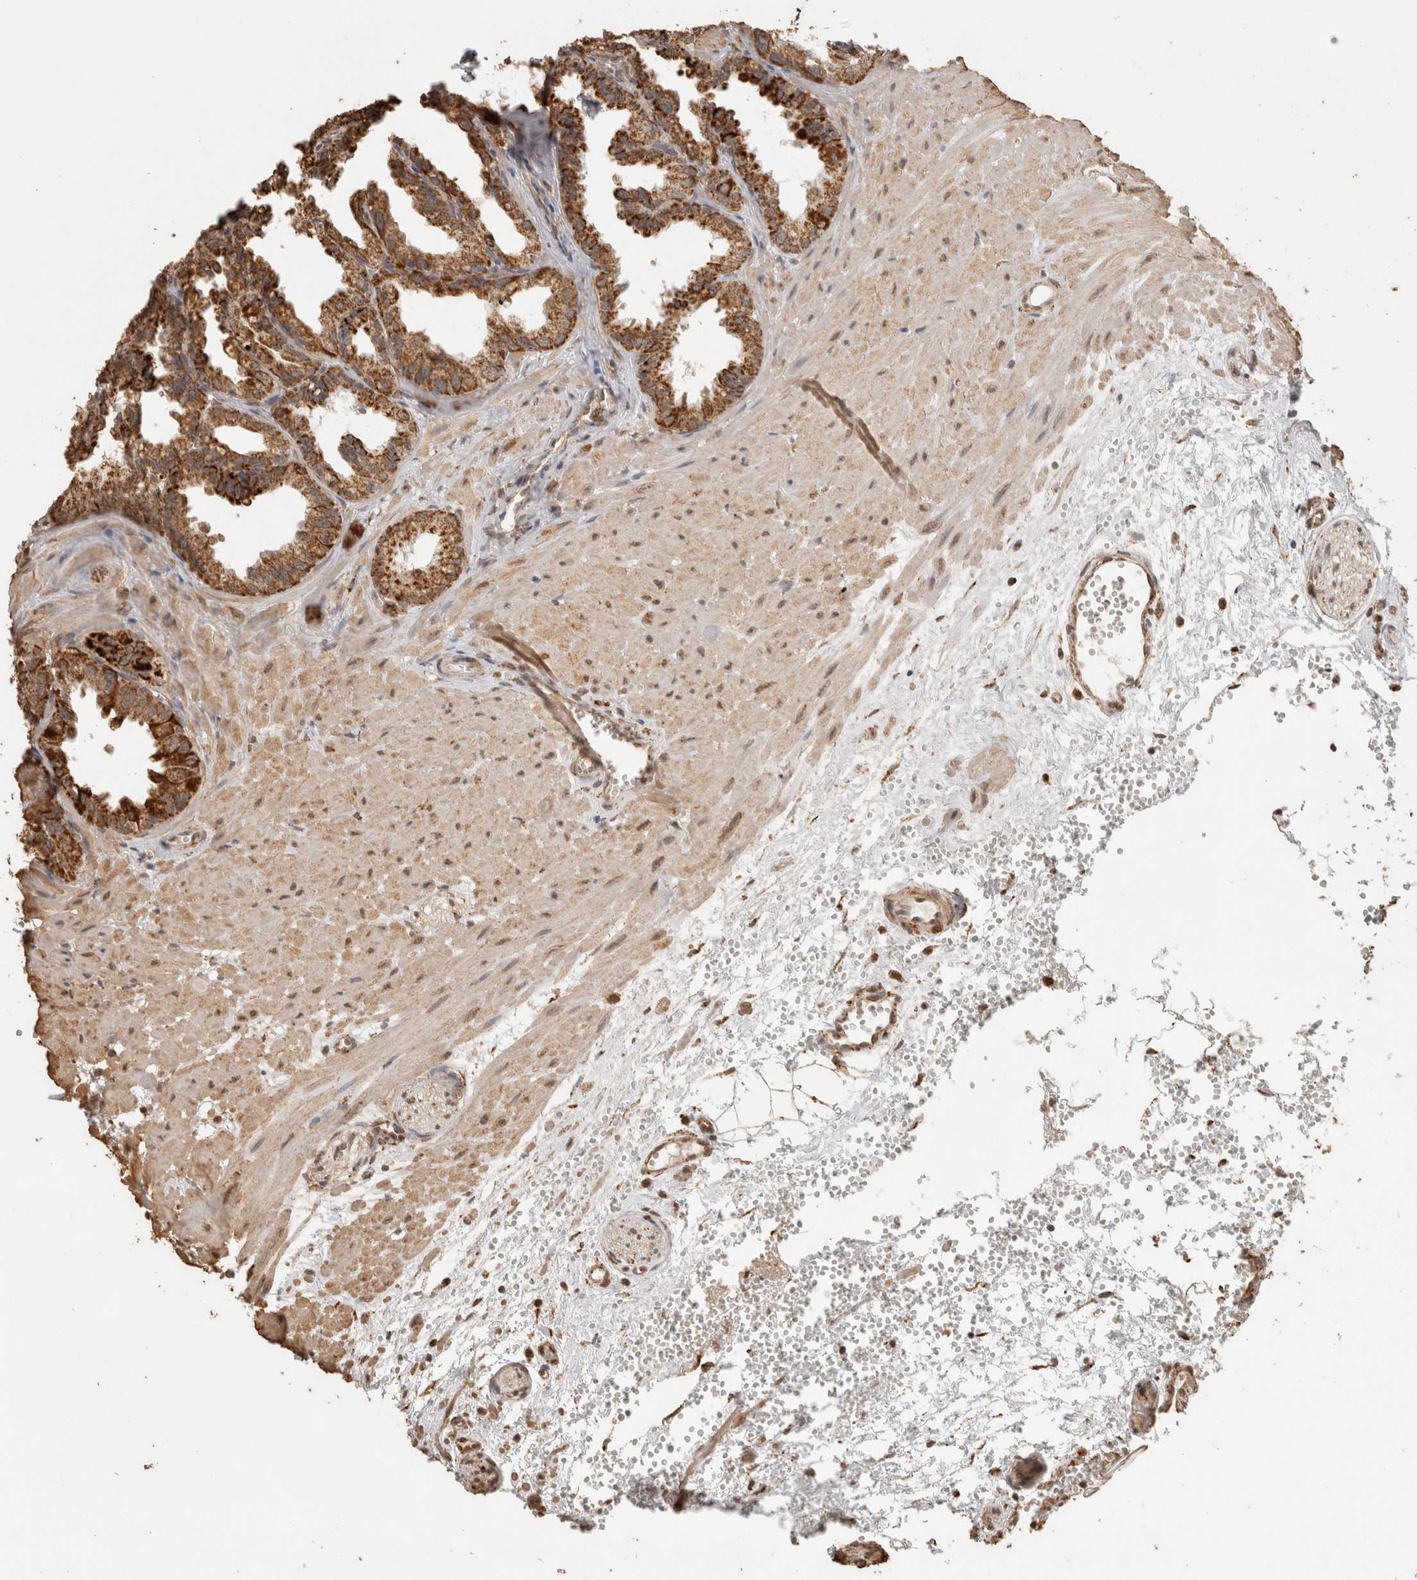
{"staining": {"intensity": "strong", "quantity": ">75%", "location": "cytoplasmic/membranous"}, "tissue": "seminal vesicle", "cell_type": "Glandular cells", "image_type": "normal", "snomed": [{"axis": "morphology", "description": "Normal tissue, NOS"}, {"axis": "topography", "description": "Prostate"}, {"axis": "topography", "description": "Seminal veicle"}], "caption": "IHC of normal human seminal vesicle shows high levels of strong cytoplasmic/membranous expression in approximately >75% of glandular cells.", "gene": "BNIP3L", "patient": {"sex": "male", "age": 51}}